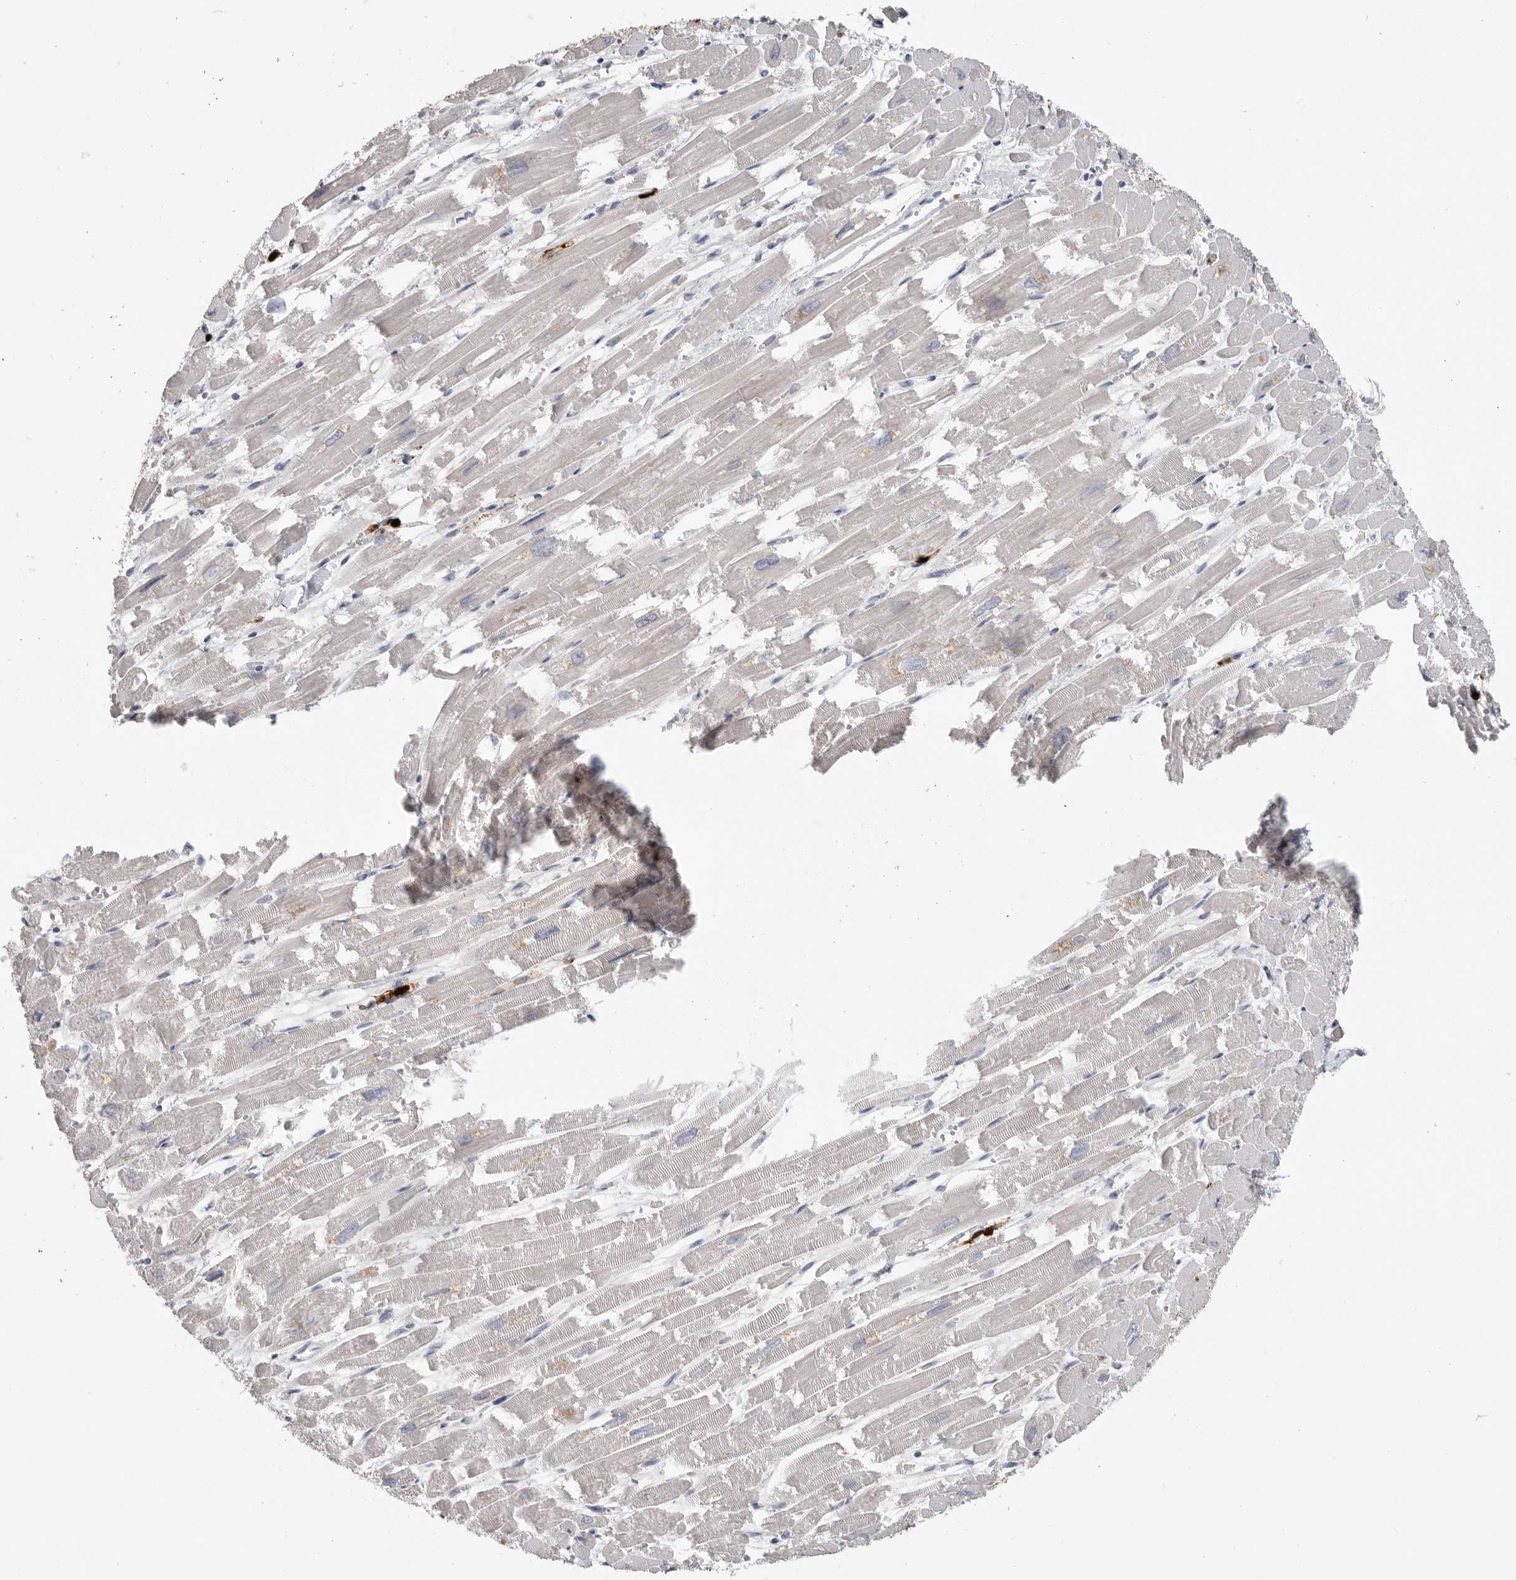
{"staining": {"intensity": "negative", "quantity": "none", "location": "none"}, "tissue": "heart muscle", "cell_type": "Cardiomyocytes", "image_type": "normal", "snomed": [{"axis": "morphology", "description": "Normal tissue, NOS"}, {"axis": "topography", "description": "Heart"}], "caption": "A micrograph of heart muscle stained for a protein exhibits no brown staining in cardiomyocytes.", "gene": "CYB561D1", "patient": {"sex": "male", "age": 54}}